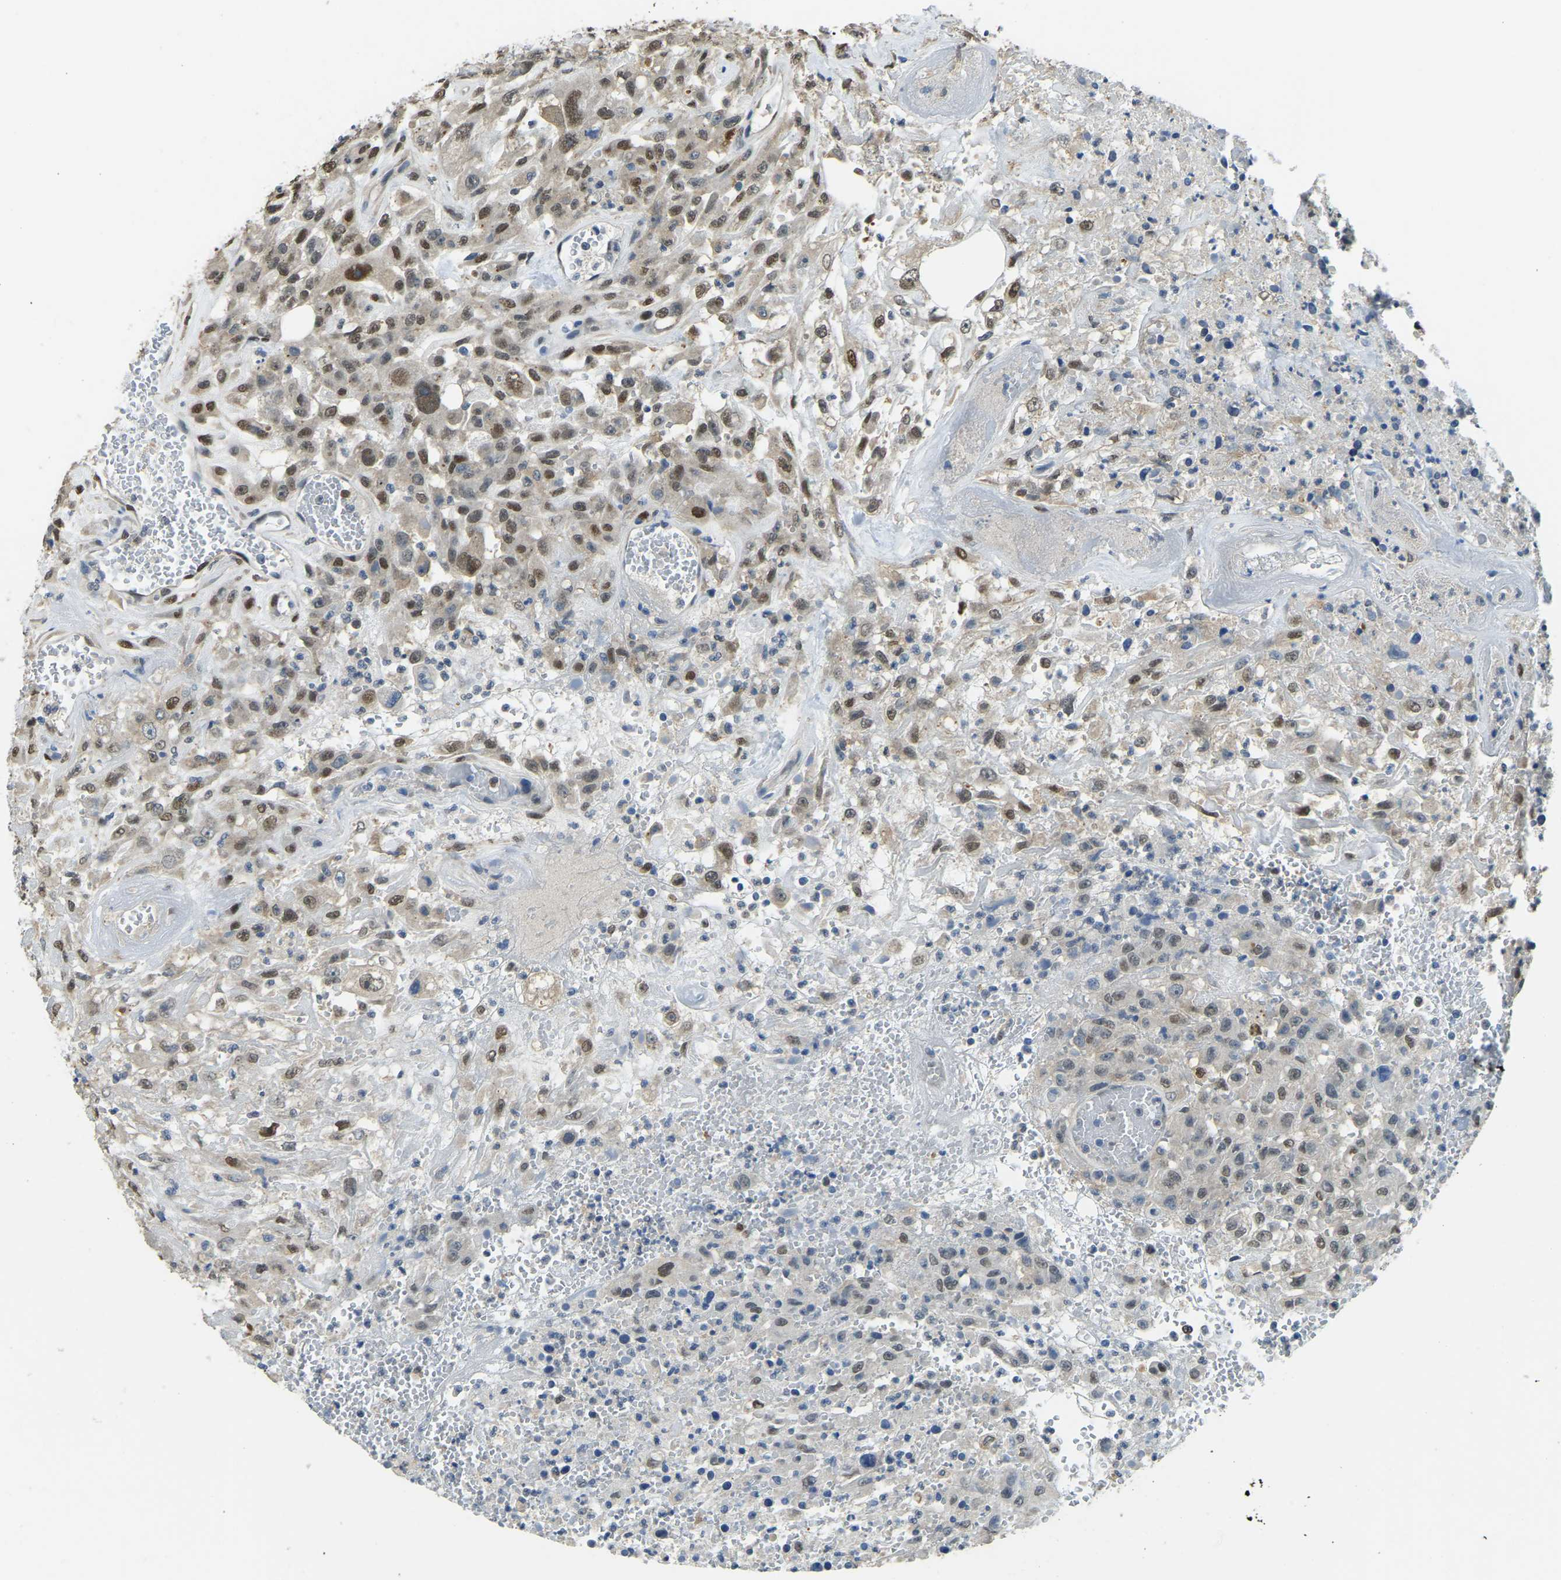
{"staining": {"intensity": "strong", "quantity": "25%-75%", "location": "cytoplasmic/membranous,nuclear"}, "tissue": "urothelial cancer", "cell_type": "Tumor cells", "image_type": "cancer", "snomed": [{"axis": "morphology", "description": "Urothelial carcinoma, High grade"}, {"axis": "topography", "description": "Urinary bladder"}], "caption": "Protein analysis of urothelial cancer tissue exhibits strong cytoplasmic/membranous and nuclear positivity in approximately 25%-75% of tumor cells. (DAB (3,3'-diaminobenzidine) IHC with brightfield microscopy, high magnification).", "gene": "NANS", "patient": {"sex": "male", "age": 46}}